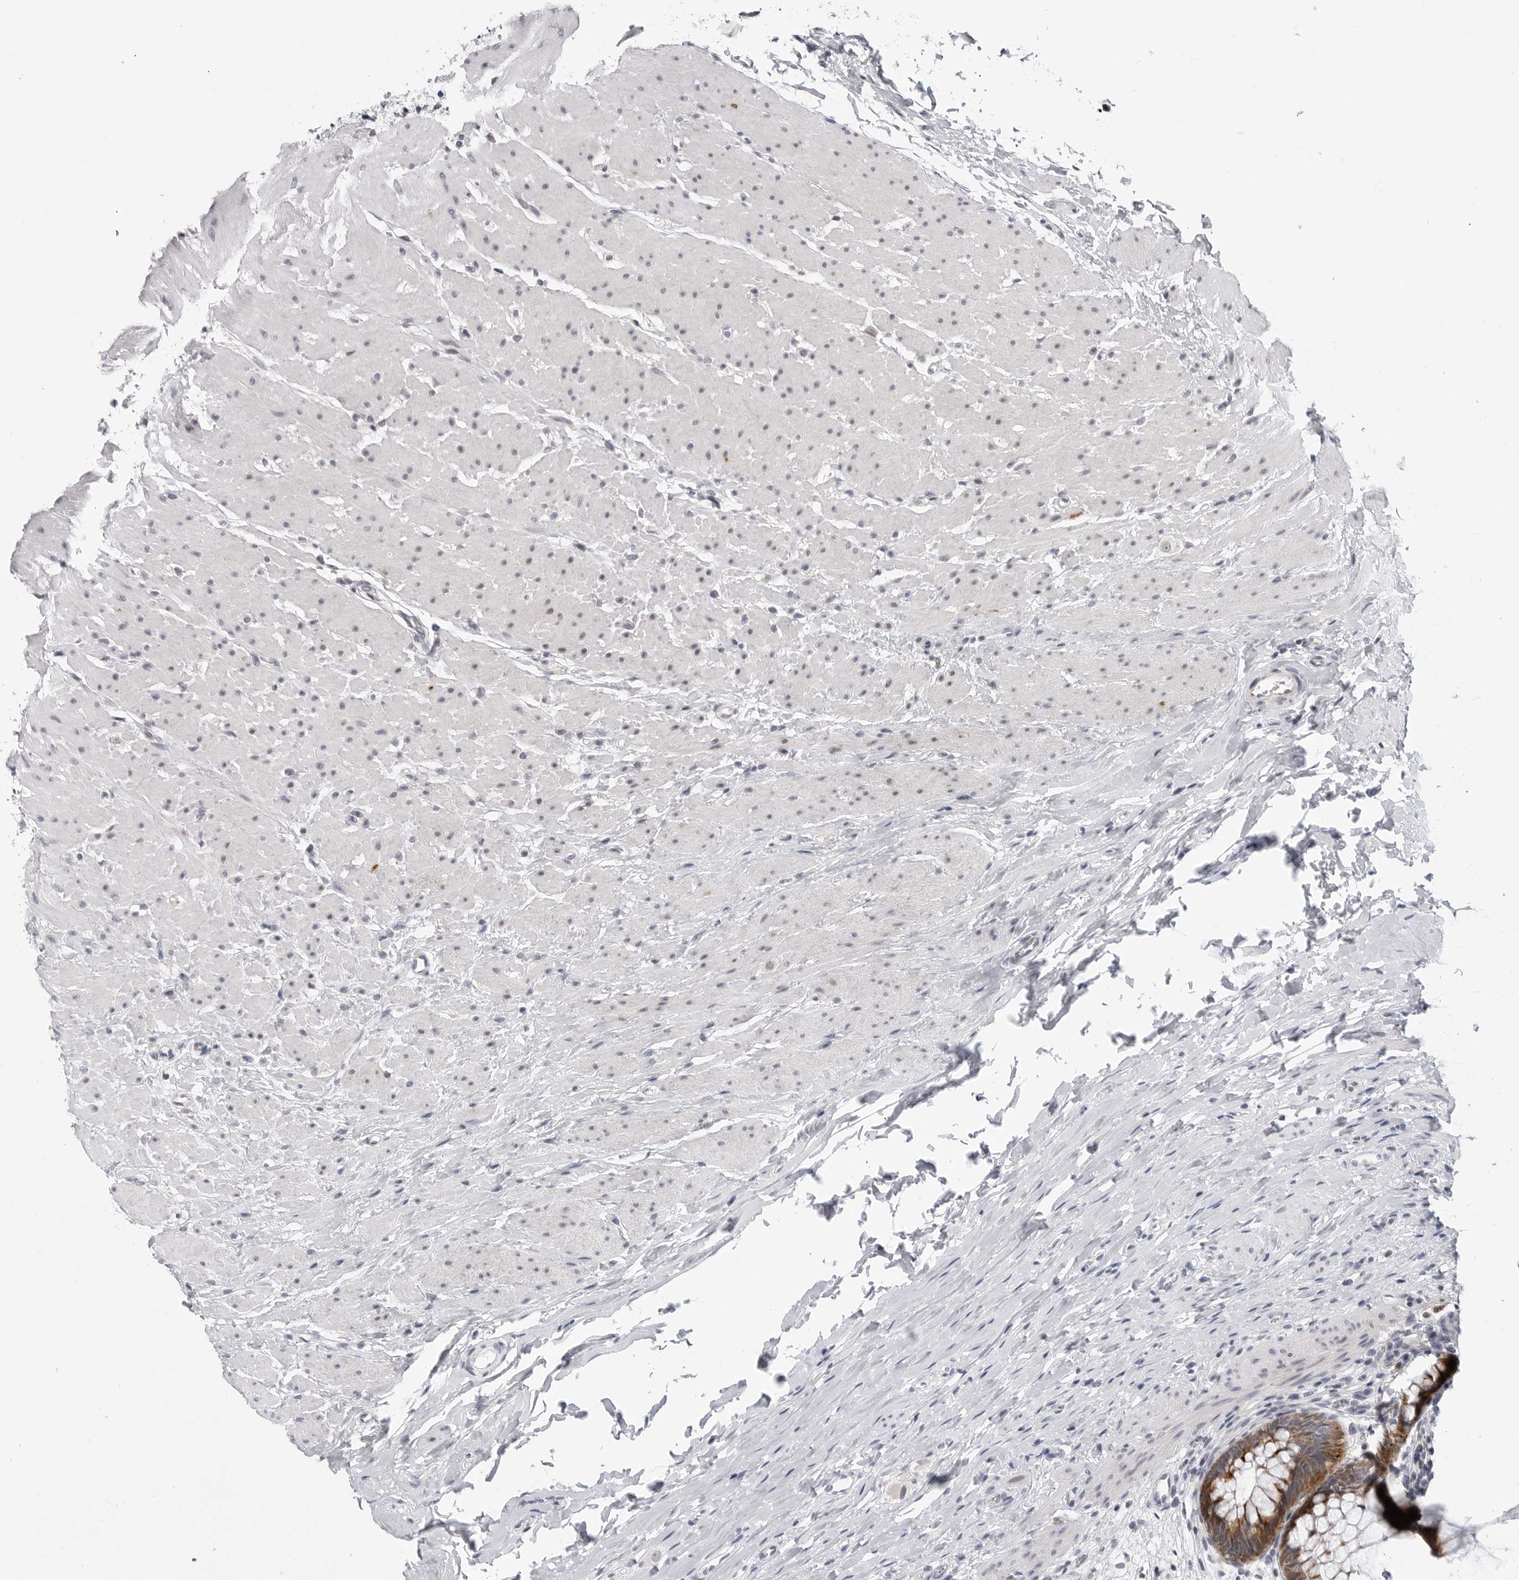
{"staining": {"intensity": "negative", "quantity": "none", "location": "none"}, "tissue": "colon", "cell_type": "Endothelial cells", "image_type": "normal", "snomed": [{"axis": "morphology", "description": "Normal tissue, NOS"}, {"axis": "topography", "description": "Colon"}], "caption": "Micrograph shows no significant protein expression in endothelial cells of normal colon.", "gene": "CDK20", "patient": {"sex": "female", "age": 62}}